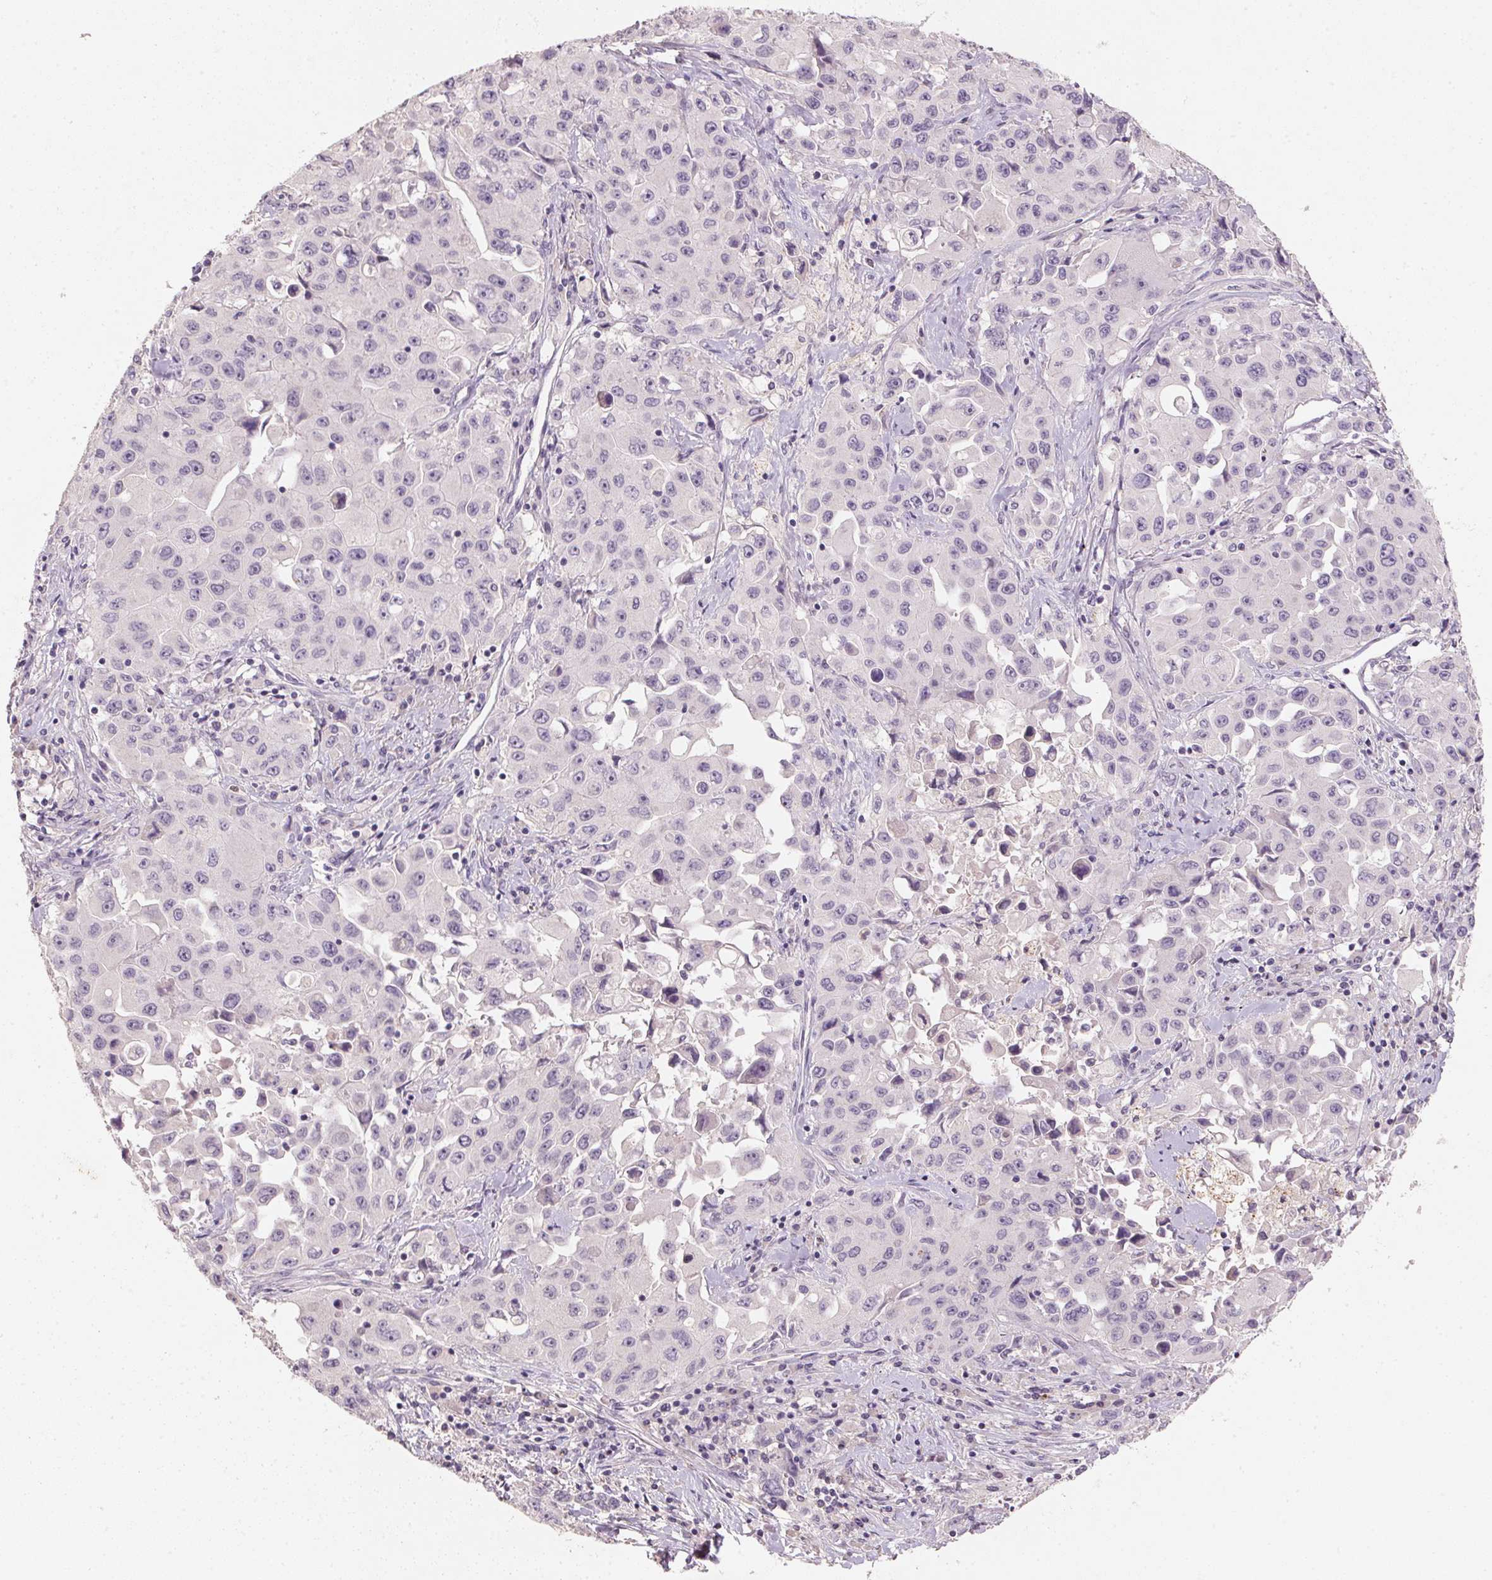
{"staining": {"intensity": "negative", "quantity": "none", "location": "none"}, "tissue": "lung cancer", "cell_type": "Tumor cells", "image_type": "cancer", "snomed": [{"axis": "morphology", "description": "Squamous cell carcinoma, NOS"}, {"axis": "topography", "description": "Lung"}], "caption": "IHC image of human lung cancer stained for a protein (brown), which exhibits no staining in tumor cells.", "gene": "CXCL5", "patient": {"sex": "male", "age": 63}}